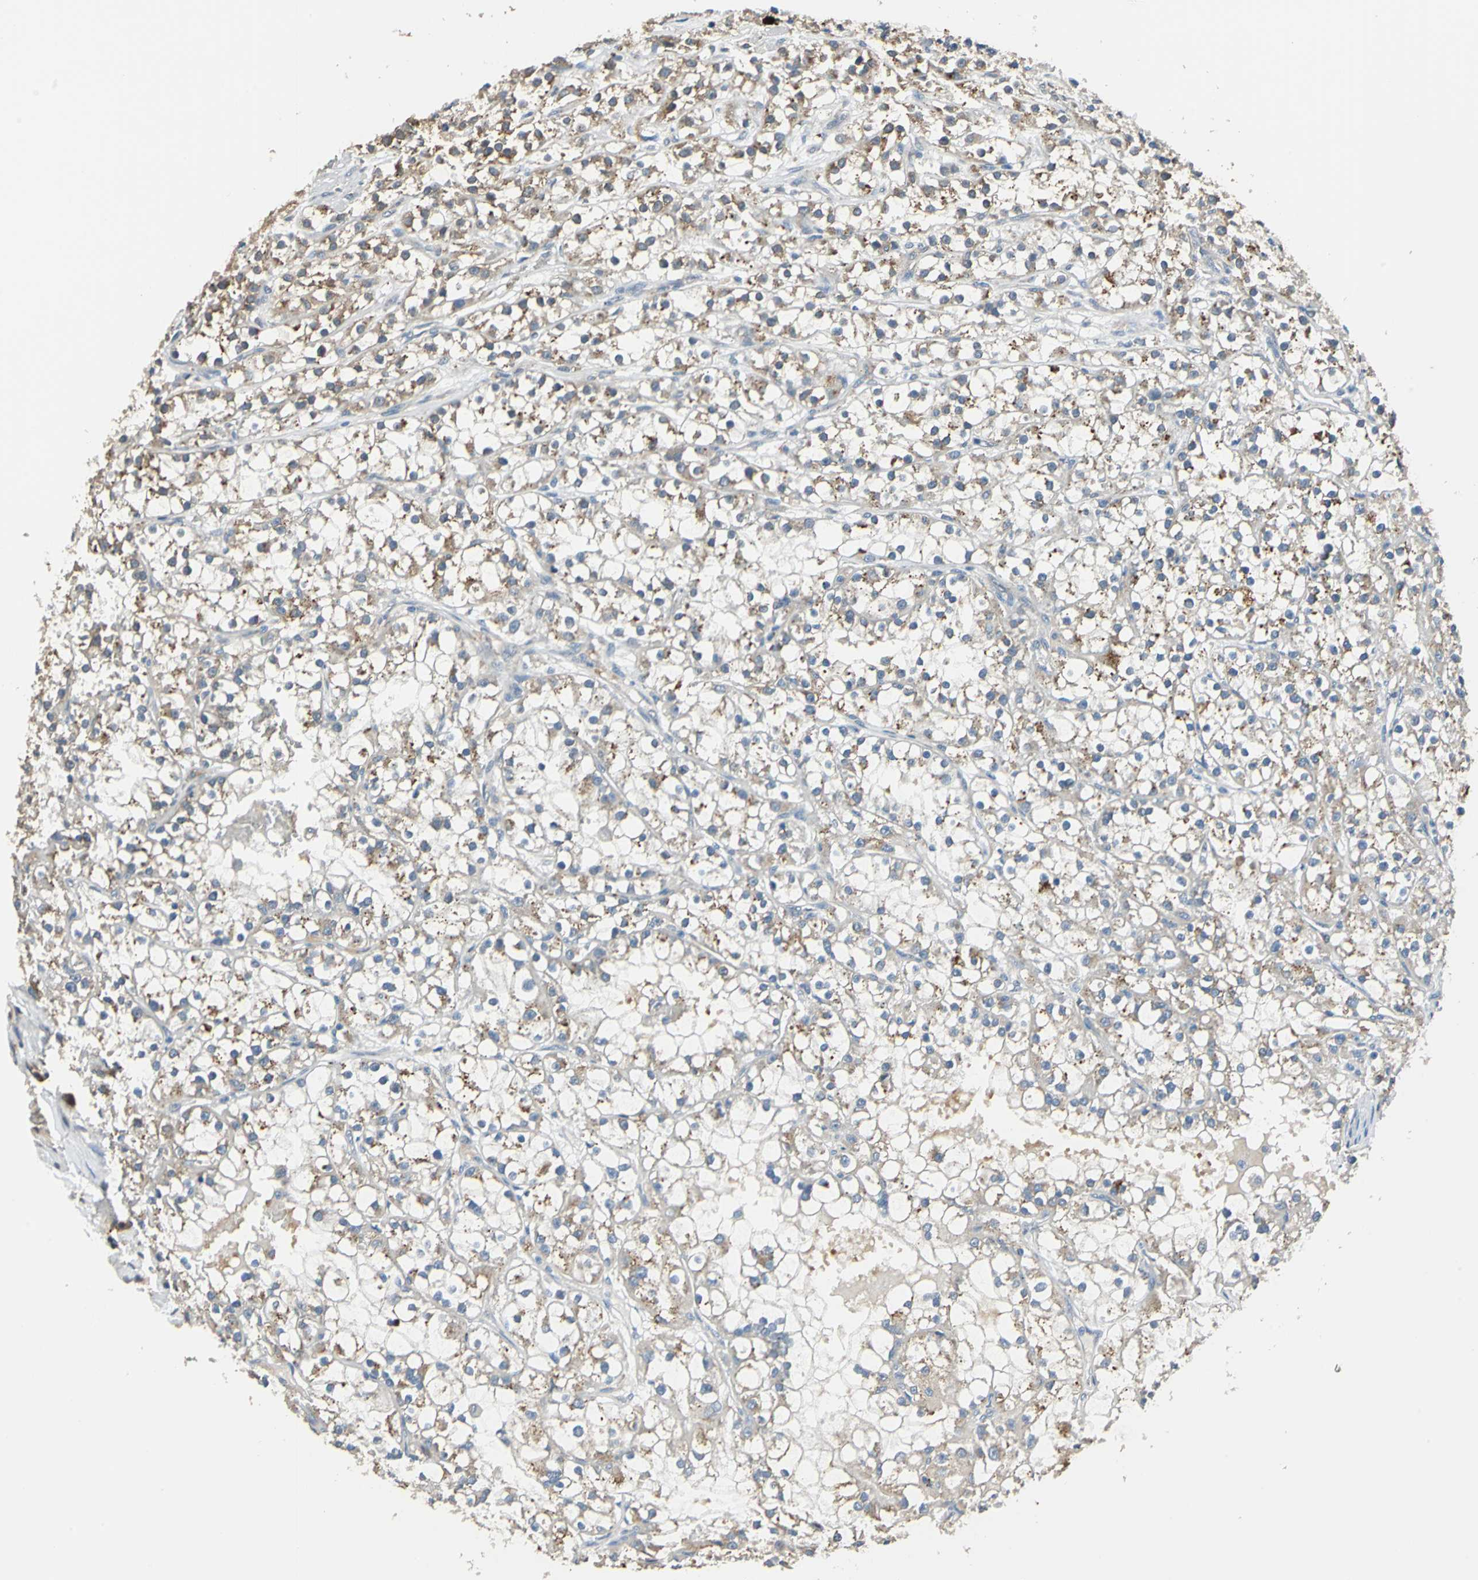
{"staining": {"intensity": "weak", "quantity": "25%-75%", "location": "cytoplasmic/membranous"}, "tissue": "renal cancer", "cell_type": "Tumor cells", "image_type": "cancer", "snomed": [{"axis": "morphology", "description": "Adenocarcinoma, NOS"}, {"axis": "topography", "description": "Kidney"}], "caption": "Renal cancer tissue reveals weak cytoplasmic/membranous expression in about 25%-75% of tumor cells, visualized by immunohistochemistry.", "gene": "NIT1", "patient": {"sex": "female", "age": 52}}